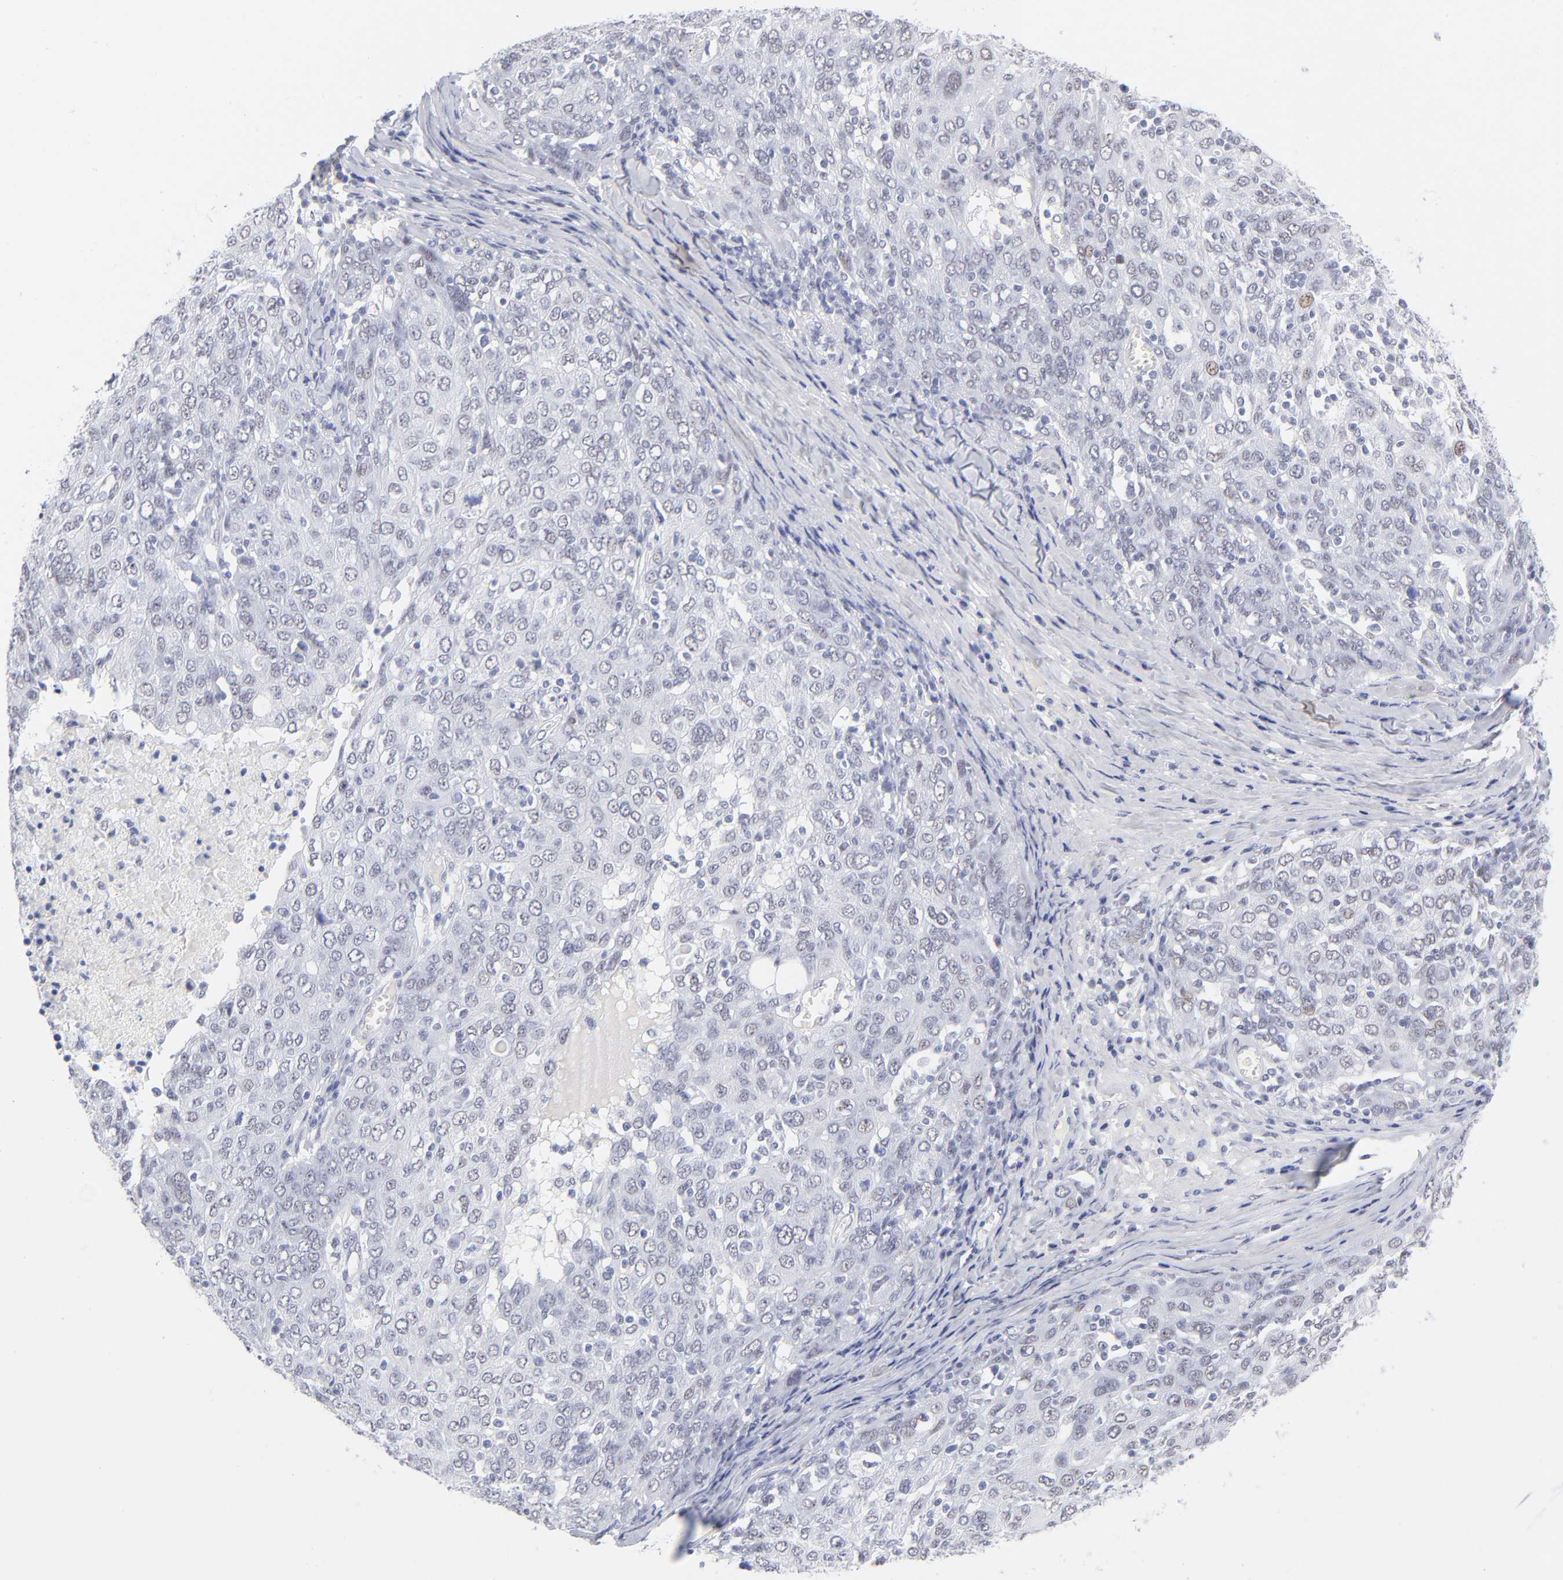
{"staining": {"intensity": "weak", "quantity": "<25%", "location": "nuclear"}, "tissue": "ovarian cancer", "cell_type": "Tumor cells", "image_type": "cancer", "snomed": [{"axis": "morphology", "description": "Carcinoma, endometroid"}, {"axis": "topography", "description": "Ovary"}], "caption": "High power microscopy histopathology image of an IHC photomicrograph of ovarian cancer, revealing no significant staining in tumor cells.", "gene": "SNRPB", "patient": {"sex": "female", "age": 50}}